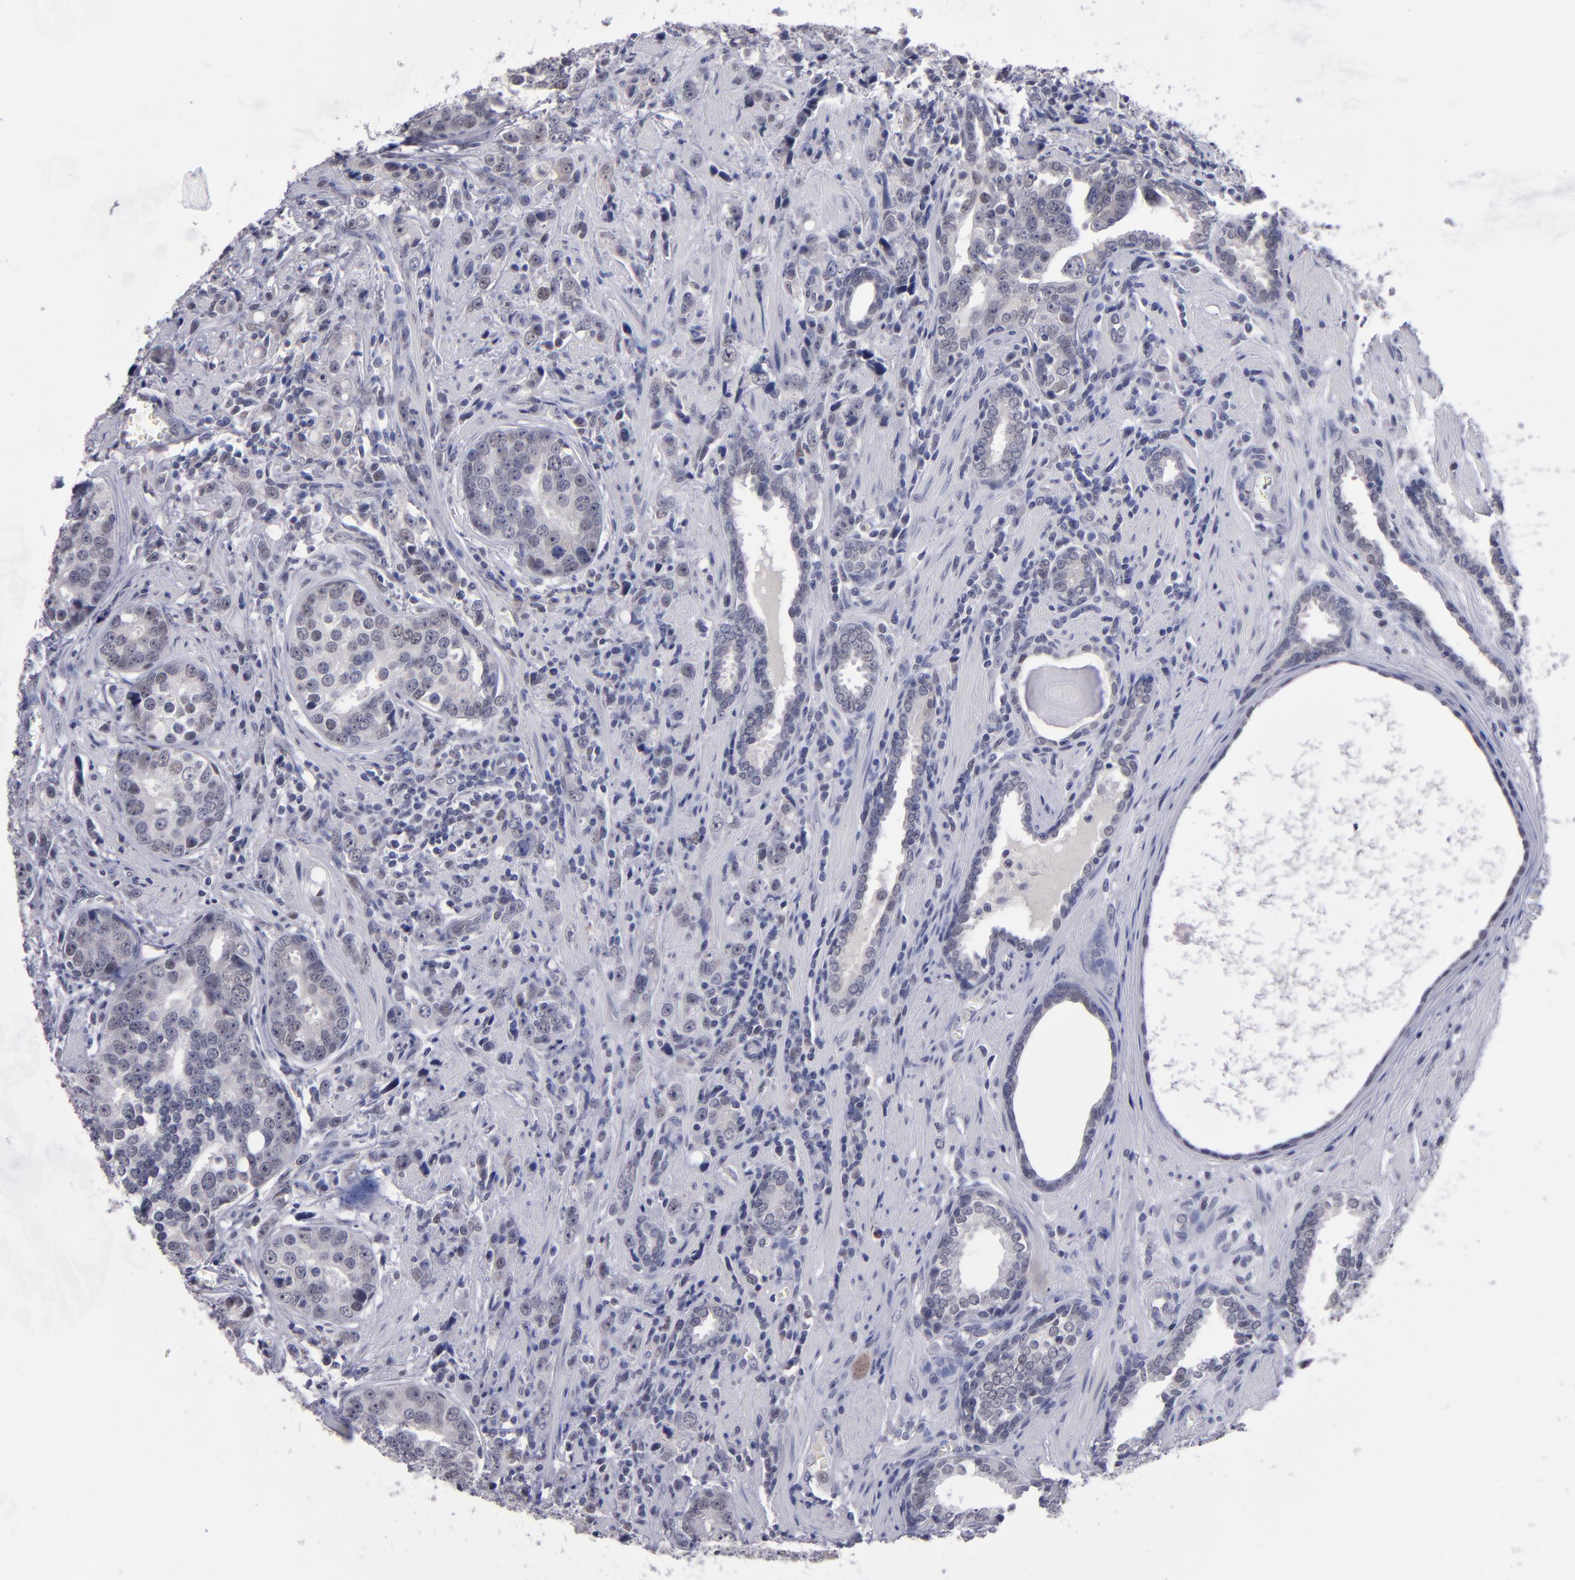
{"staining": {"intensity": "weak", "quantity": "<25%", "location": "cytoplasmic/membranous,nuclear"}, "tissue": "prostate cancer", "cell_type": "Tumor cells", "image_type": "cancer", "snomed": [{"axis": "morphology", "description": "Adenocarcinoma, High grade"}, {"axis": "topography", "description": "Prostate"}], "caption": "DAB immunohistochemical staining of human prostate high-grade adenocarcinoma shows no significant staining in tumor cells. (Brightfield microscopy of DAB immunohistochemistry (IHC) at high magnification).", "gene": "OTUB2", "patient": {"sex": "male", "age": 71}}